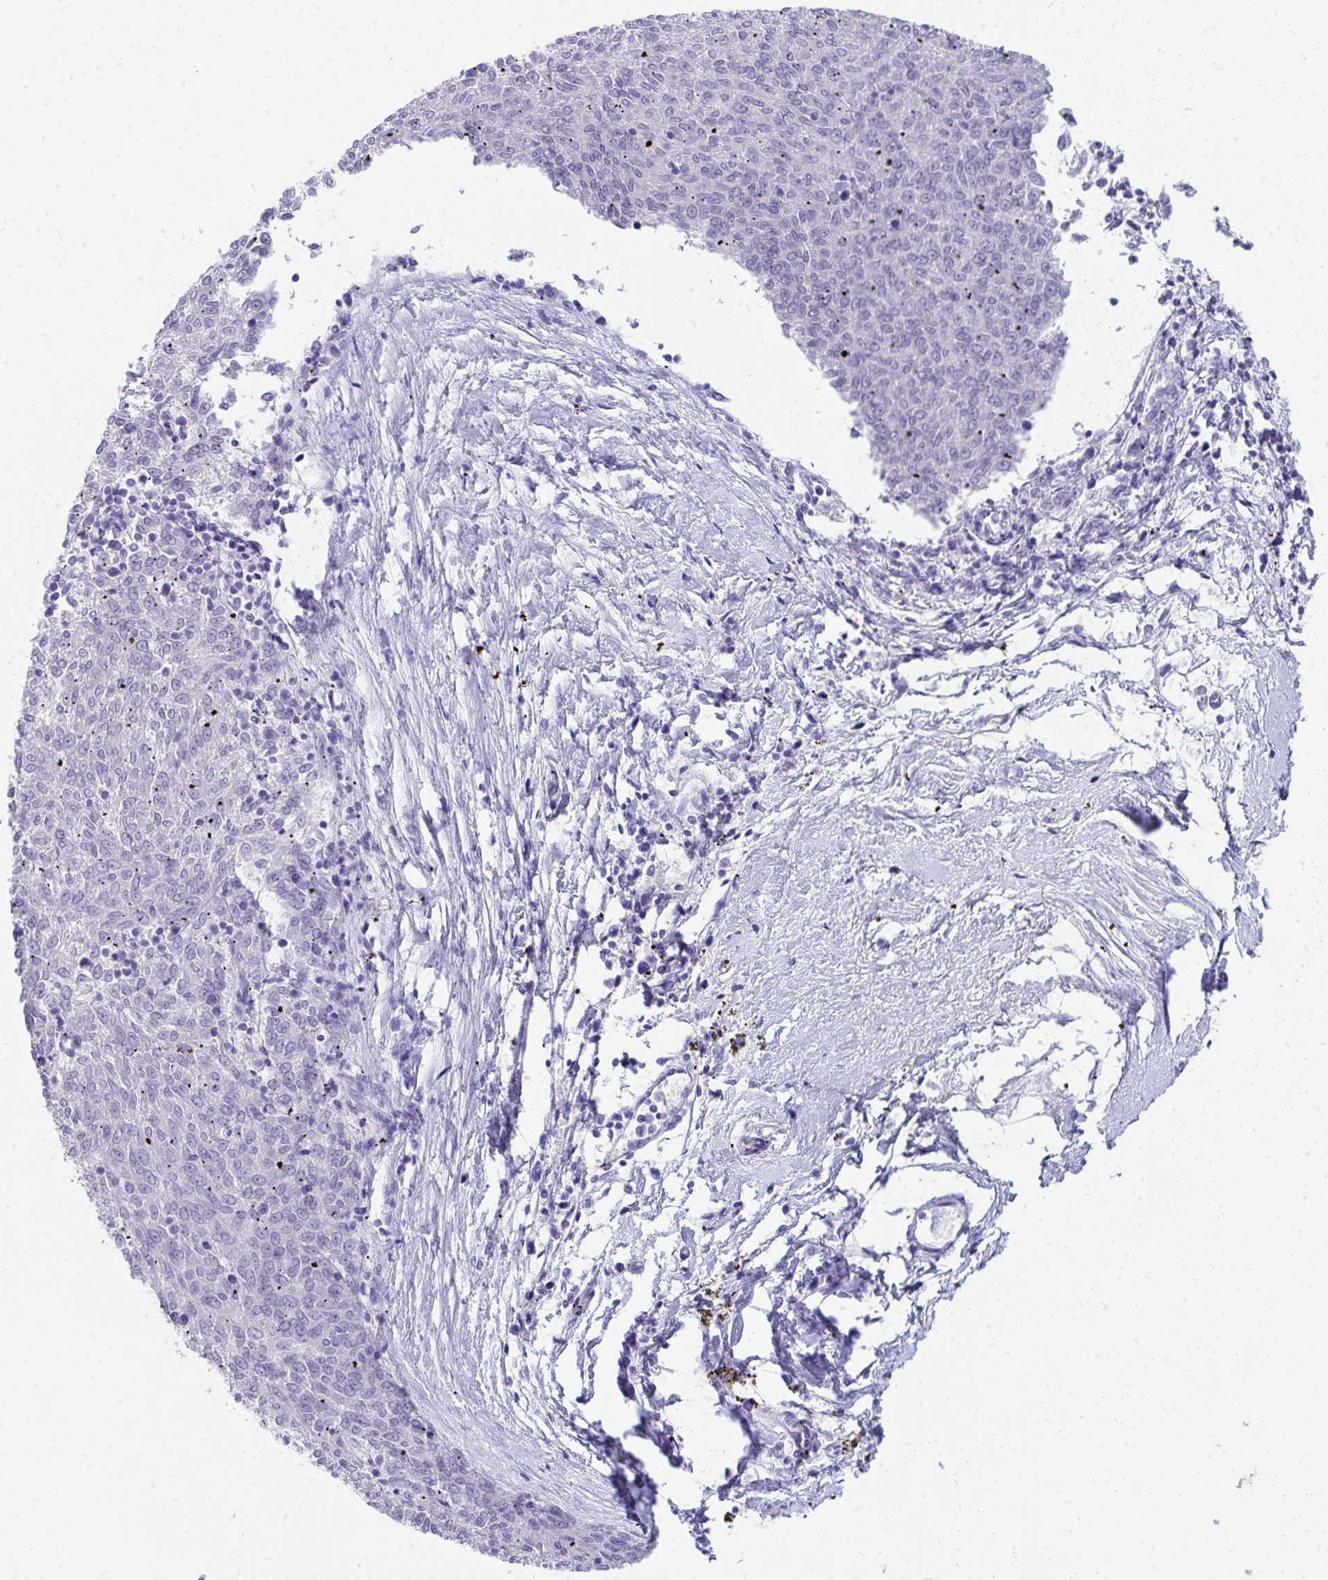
{"staining": {"intensity": "negative", "quantity": "none", "location": "none"}, "tissue": "melanoma", "cell_type": "Tumor cells", "image_type": "cancer", "snomed": [{"axis": "morphology", "description": "Malignant melanoma, NOS"}, {"axis": "topography", "description": "Skin"}], "caption": "The immunohistochemistry (IHC) photomicrograph has no significant positivity in tumor cells of melanoma tissue.", "gene": "SEC14L3", "patient": {"sex": "female", "age": 72}}